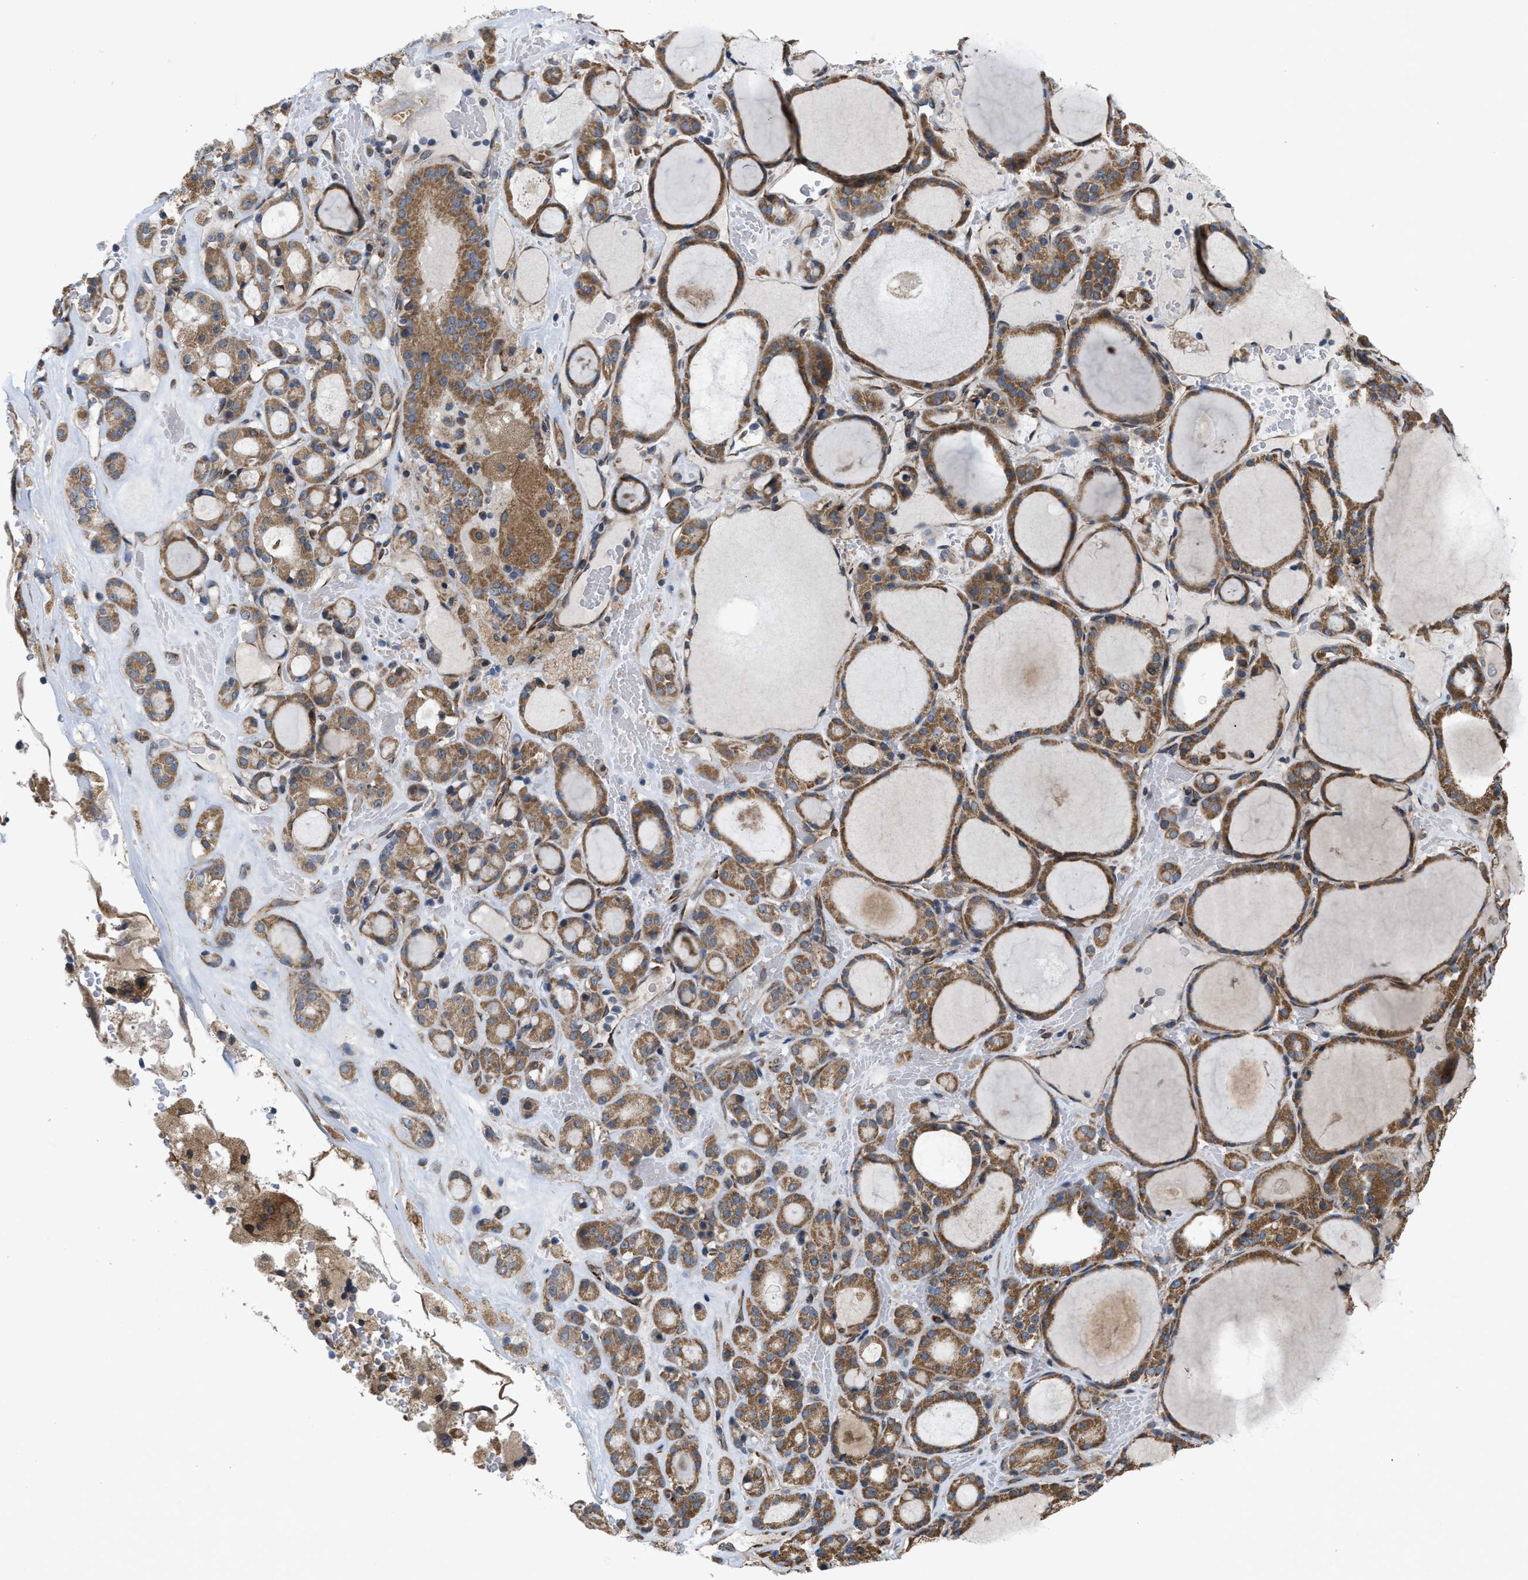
{"staining": {"intensity": "moderate", "quantity": ">75%", "location": "cytoplasmic/membranous"}, "tissue": "thyroid gland", "cell_type": "Glandular cells", "image_type": "normal", "snomed": [{"axis": "morphology", "description": "Normal tissue, NOS"}, {"axis": "morphology", "description": "Carcinoma, NOS"}, {"axis": "topography", "description": "Thyroid gland"}], "caption": "Thyroid gland stained with immunohistochemistry exhibits moderate cytoplasmic/membranous expression in approximately >75% of glandular cells.", "gene": "EOGT", "patient": {"sex": "female", "age": 86}}